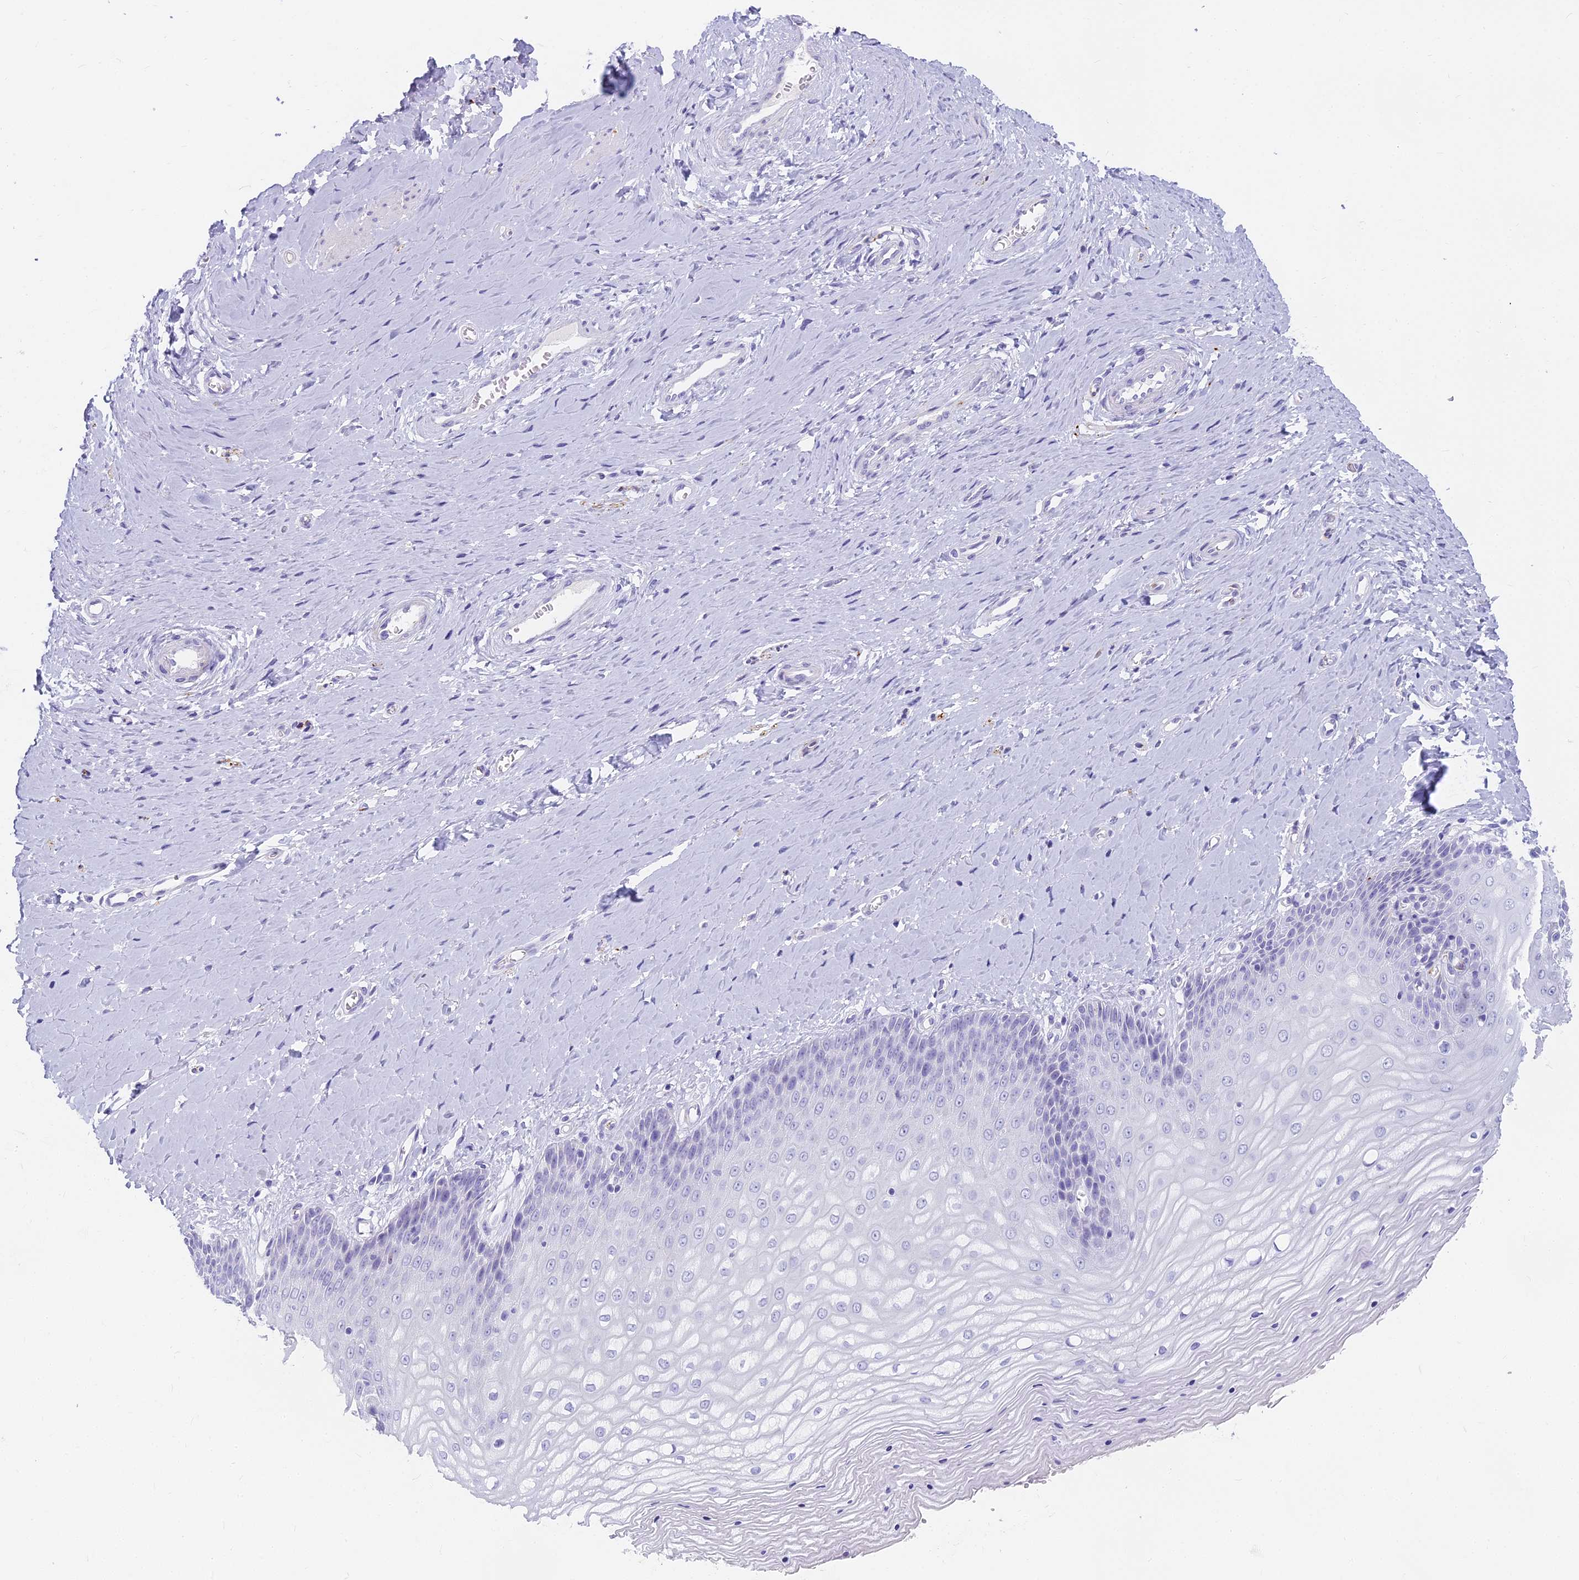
{"staining": {"intensity": "negative", "quantity": "none", "location": "none"}, "tissue": "vagina", "cell_type": "Squamous epithelial cells", "image_type": "normal", "snomed": [{"axis": "morphology", "description": "Normal tissue, NOS"}, {"axis": "topography", "description": "Vagina"}], "caption": "Image shows no significant protein expression in squamous epithelial cells of normal vagina. (DAB (3,3'-diaminobenzidine) immunohistochemistry (IHC), high magnification).", "gene": "ENSG00000265118", "patient": {"sex": "female", "age": 65}}